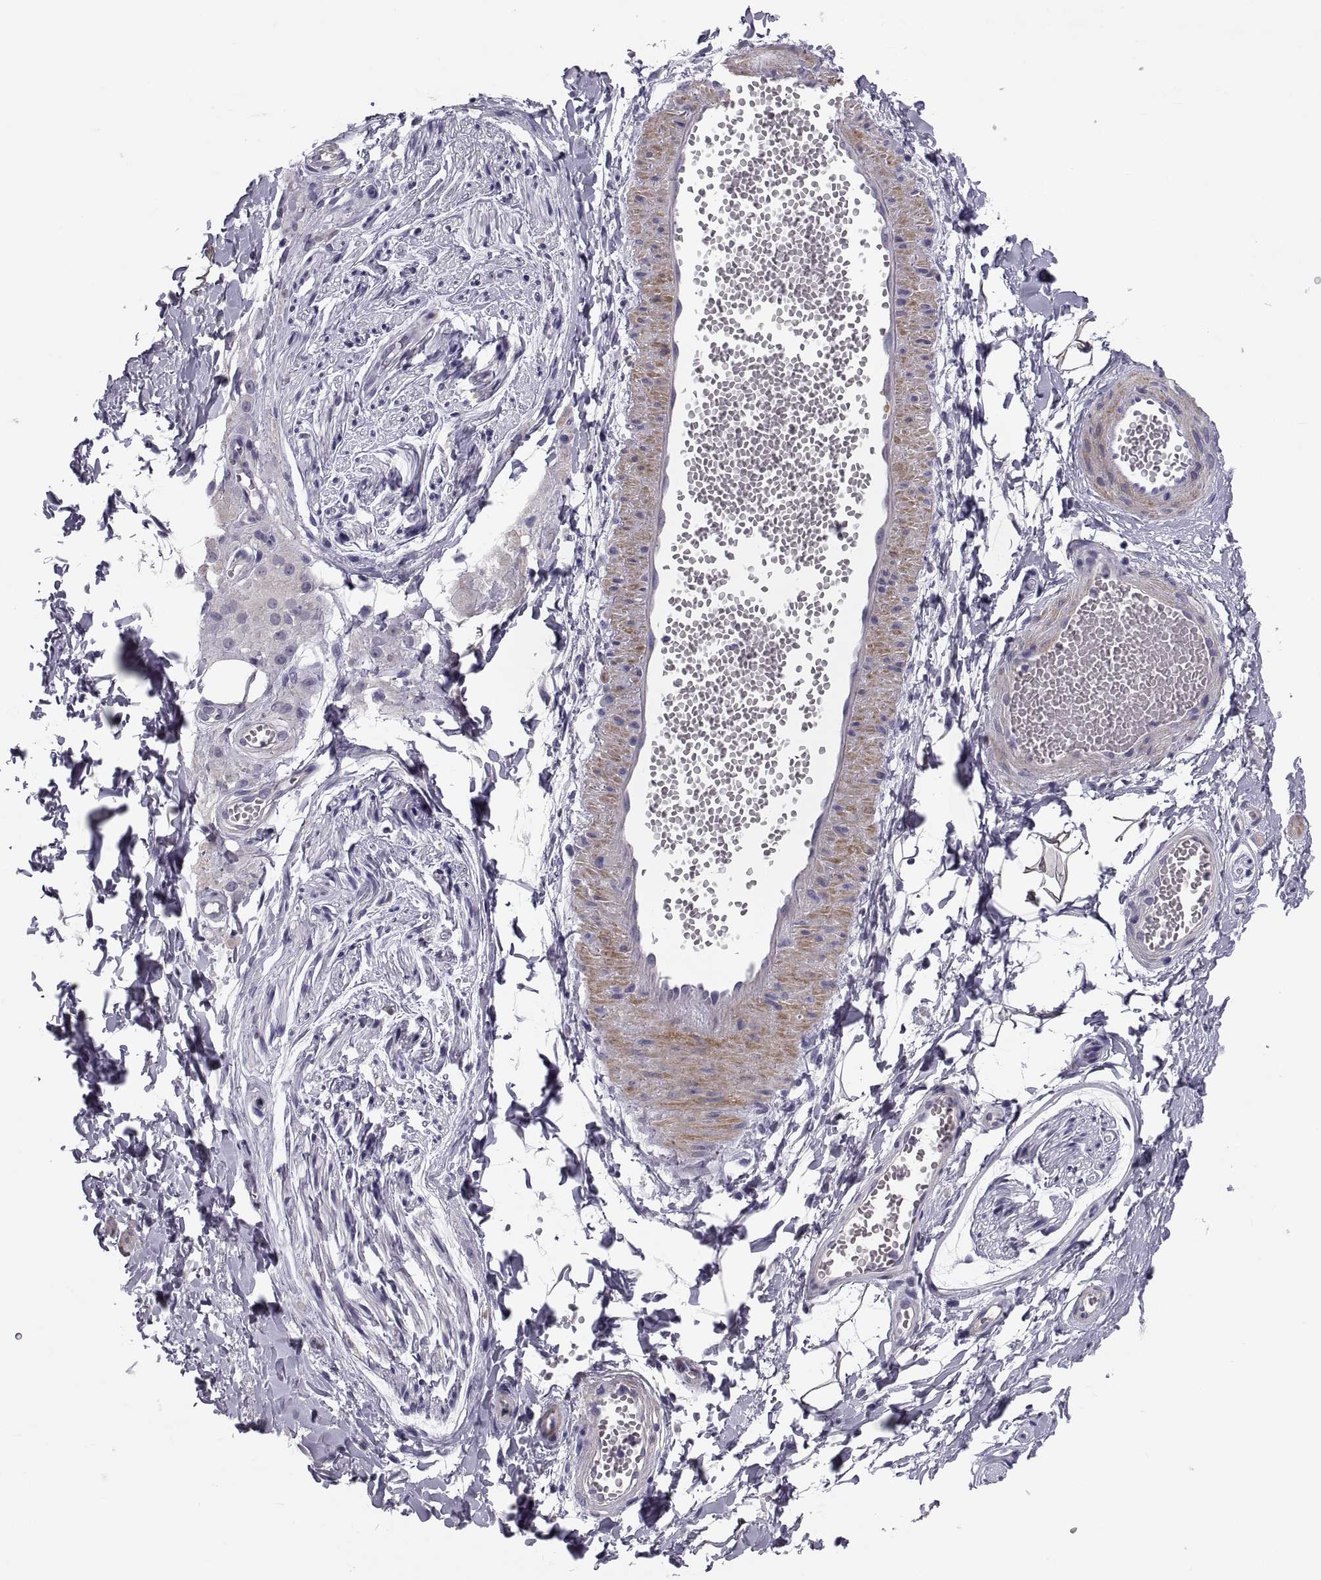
{"staining": {"intensity": "negative", "quantity": "none", "location": "none"}, "tissue": "adipose tissue", "cell_type": "Adipocytes", "image_type": "normal", "snomed": [{"axis": "morphology", "description": "Normal tissue, NOS"}, {"axis": "topography", "description": "Smooth muscle"}, {"axis": "topography", "description": "Peripheral nerve tissue"}], "caption": "IHC micrograph of benign human adipose tissue stained for a protein (brown), which demonstrates no positivity in adipocytes.", "gene": "PDZRN4", "patient": {"sex": "male", "age": 22}}